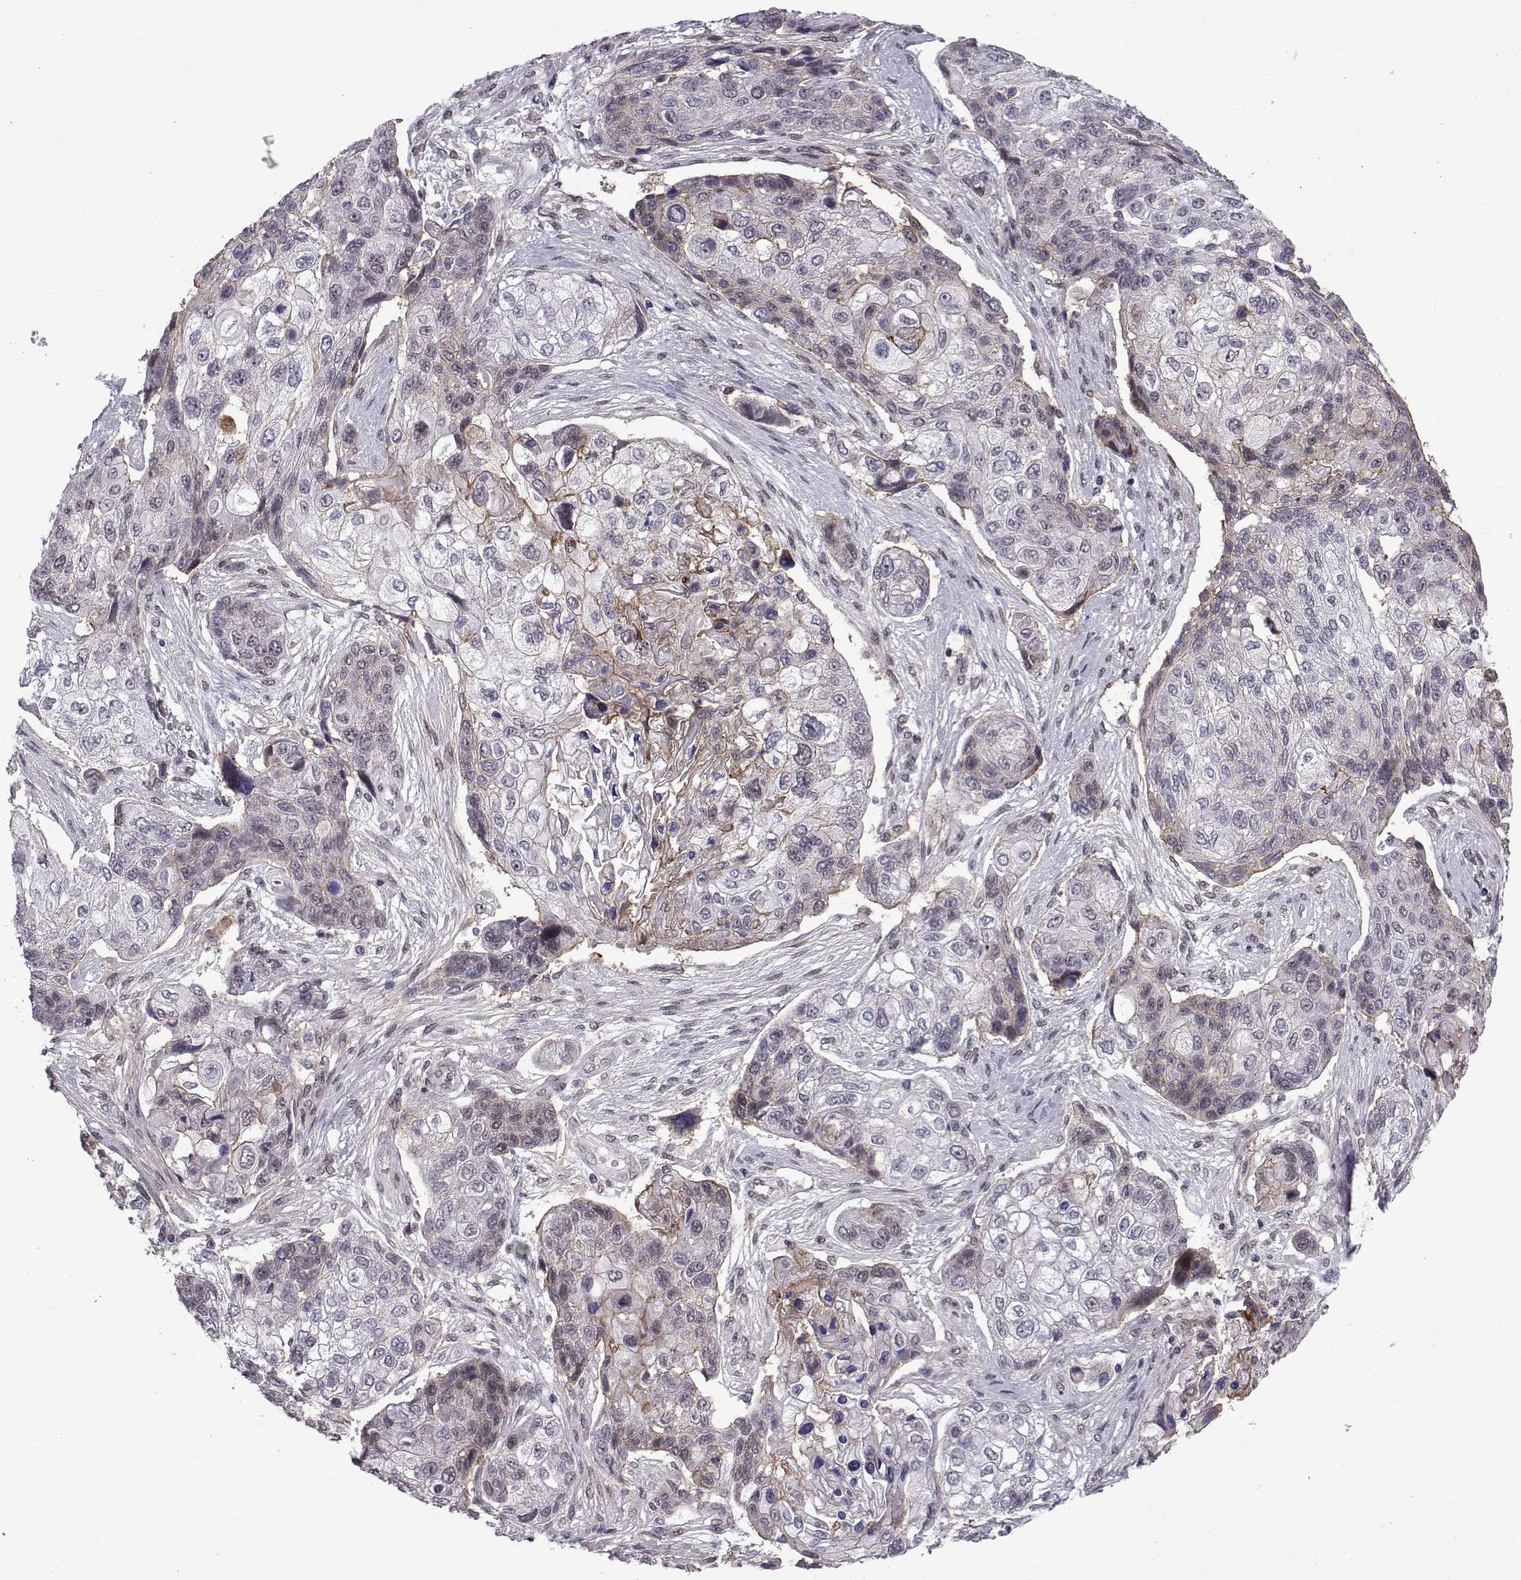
{"staining": {"intensity": "moderate", "quantity": "<25%", "location": "cytoplasmic/membranous"}, "tissue": "lung cancer", "cell_type": "Tumor cells", "image_type": "cancer", "snomed": [{"axis": "morphology", "description": "Squamous cell carcinoma, NOS"}, {"axis": "topography", "description": "Lung"}], "caption": "Lung cancer (squamous cell carcinoma) stained with IHC shows moderate cytoplasmic/membranous expression in approximately <25% of tumor cells.", "gene": "RBM24", "patient": {"sex": "male", "age": 69}}